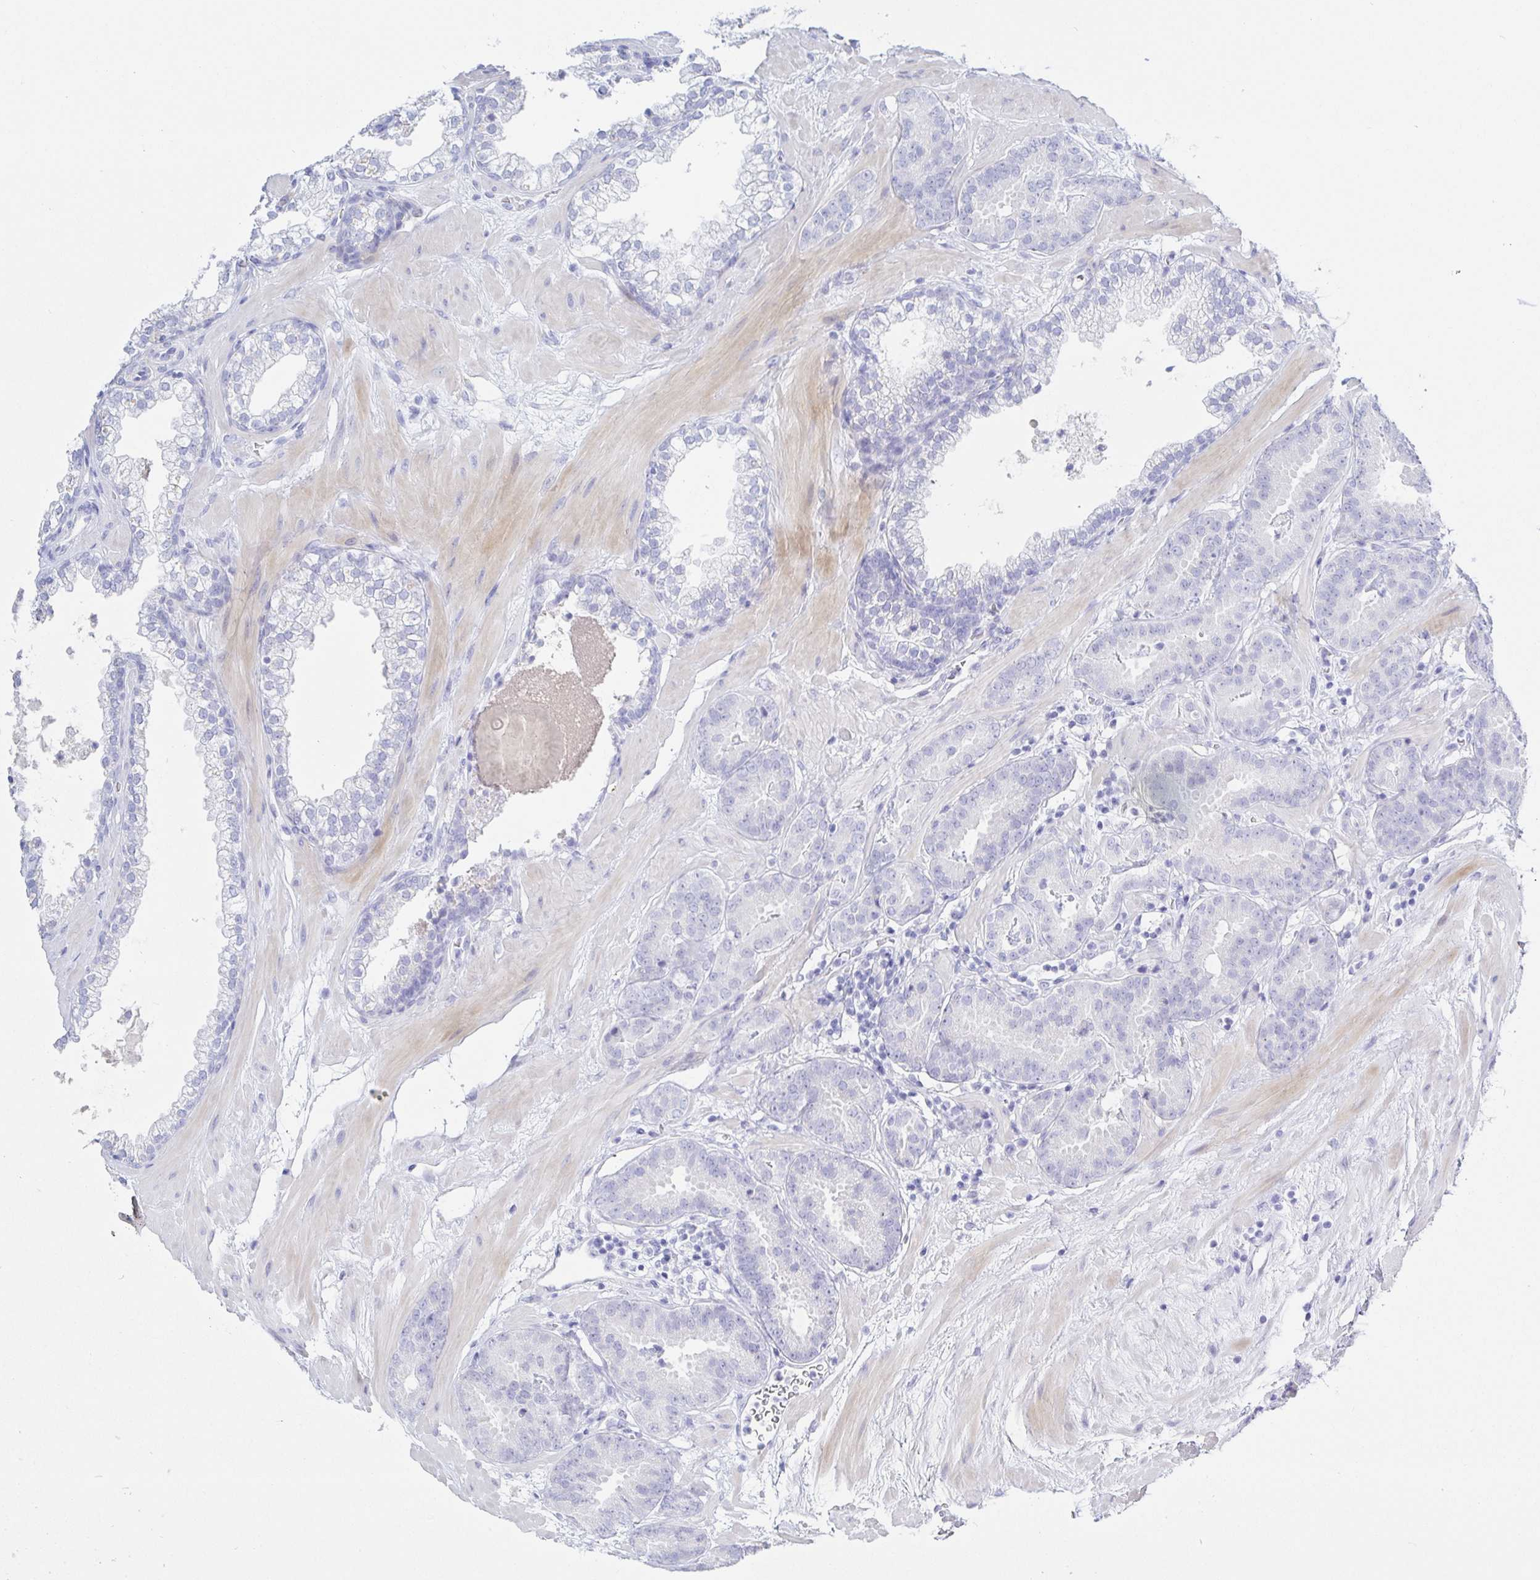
{"staining": {"intensity": "negative", "quantity": "none", "location": "none"}, "tissue": "prostate cancer", "cell_type": "Tumor cells", "image_type": "cancer", "snomed": [{"axis": "morphology", "description": "Adenocarcinoma, Low grade"}, {"axis": "topography", "description": "Prostate"}], "caption": "Prostate cancer (low-grade adenocarcinoma) was stained to show a protein in brown. There is no significant expression in tumor cells.", "gene": "KCNH6", "patient": {"sex": "male", "age": 62}}